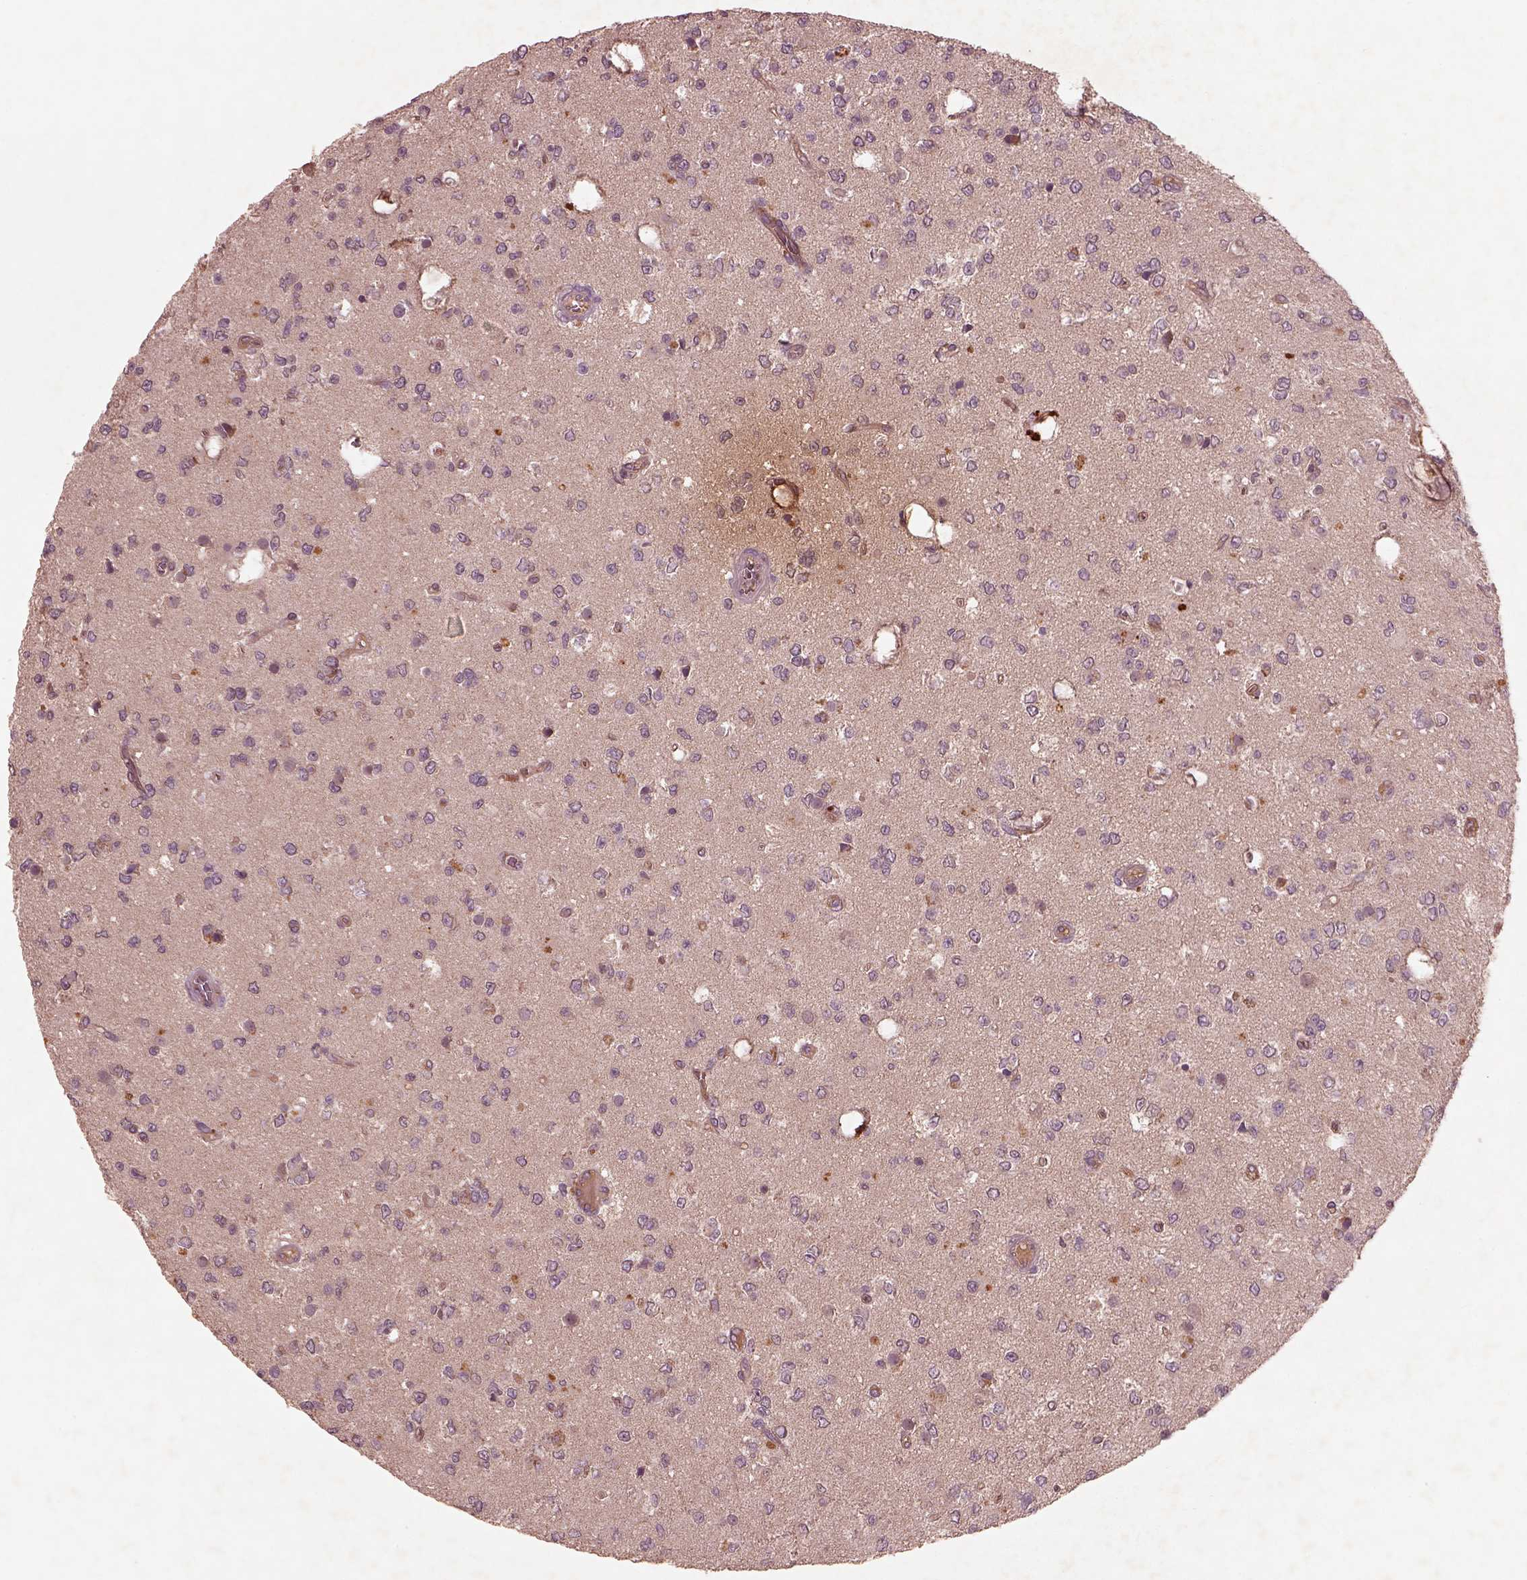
{"staining": {"intensity": "negative", "quantity": "none", "location": "none"}, "tissue": "glioma", "cell_type": "Tumor cells", "image_type": "cancer", "snomed": [{"axis": "morphology", "description": "Glioma, malignant, Low grade"}, {"axis": "topography", "description": "Brain"}], "caption": "This is an immunohistochemistry histopathology image of human glioma. There is no staining in tumor cells.", "gene": "FAM234A", "patient": {"sex": "female", "age": 45}}